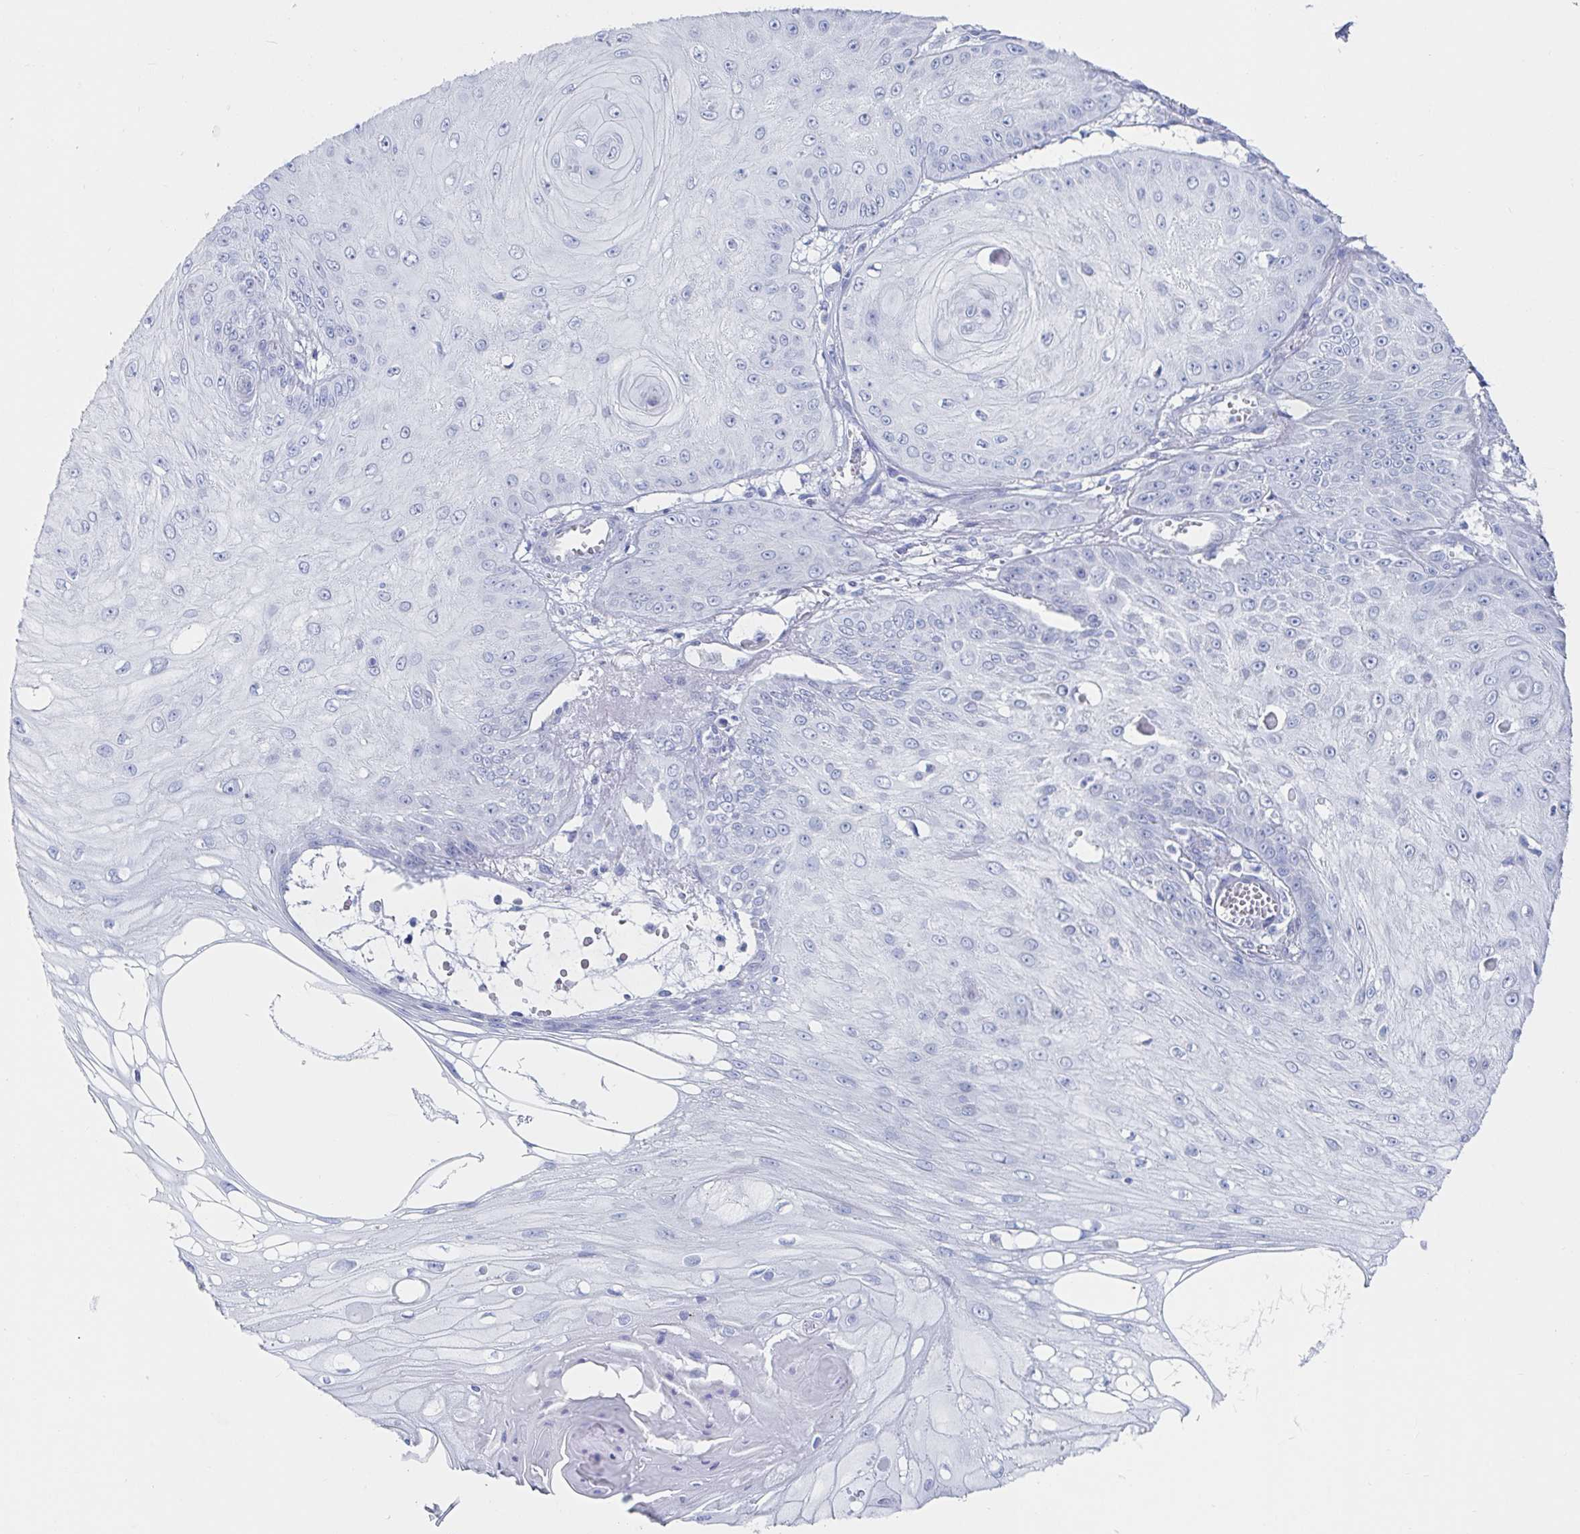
{"staining": {"intensity": "negative", "quantity": "none", "location": "none"}, "tissue": "skin cancer", "cell_type": "Tumor cells", "image_type": "cancer", "snomed": [{"axis": "morphology", "description": "Squamous cell carcinoma, NOS"}, {"axis": "topography", "description": "Skin"}], "caption": "Immunohistochemistry of human skin squamous cell carcinoma reveals no staining in tumor cells.", "gene": "PACSIN1", "patient": {"sex": "male", "age": 70}}